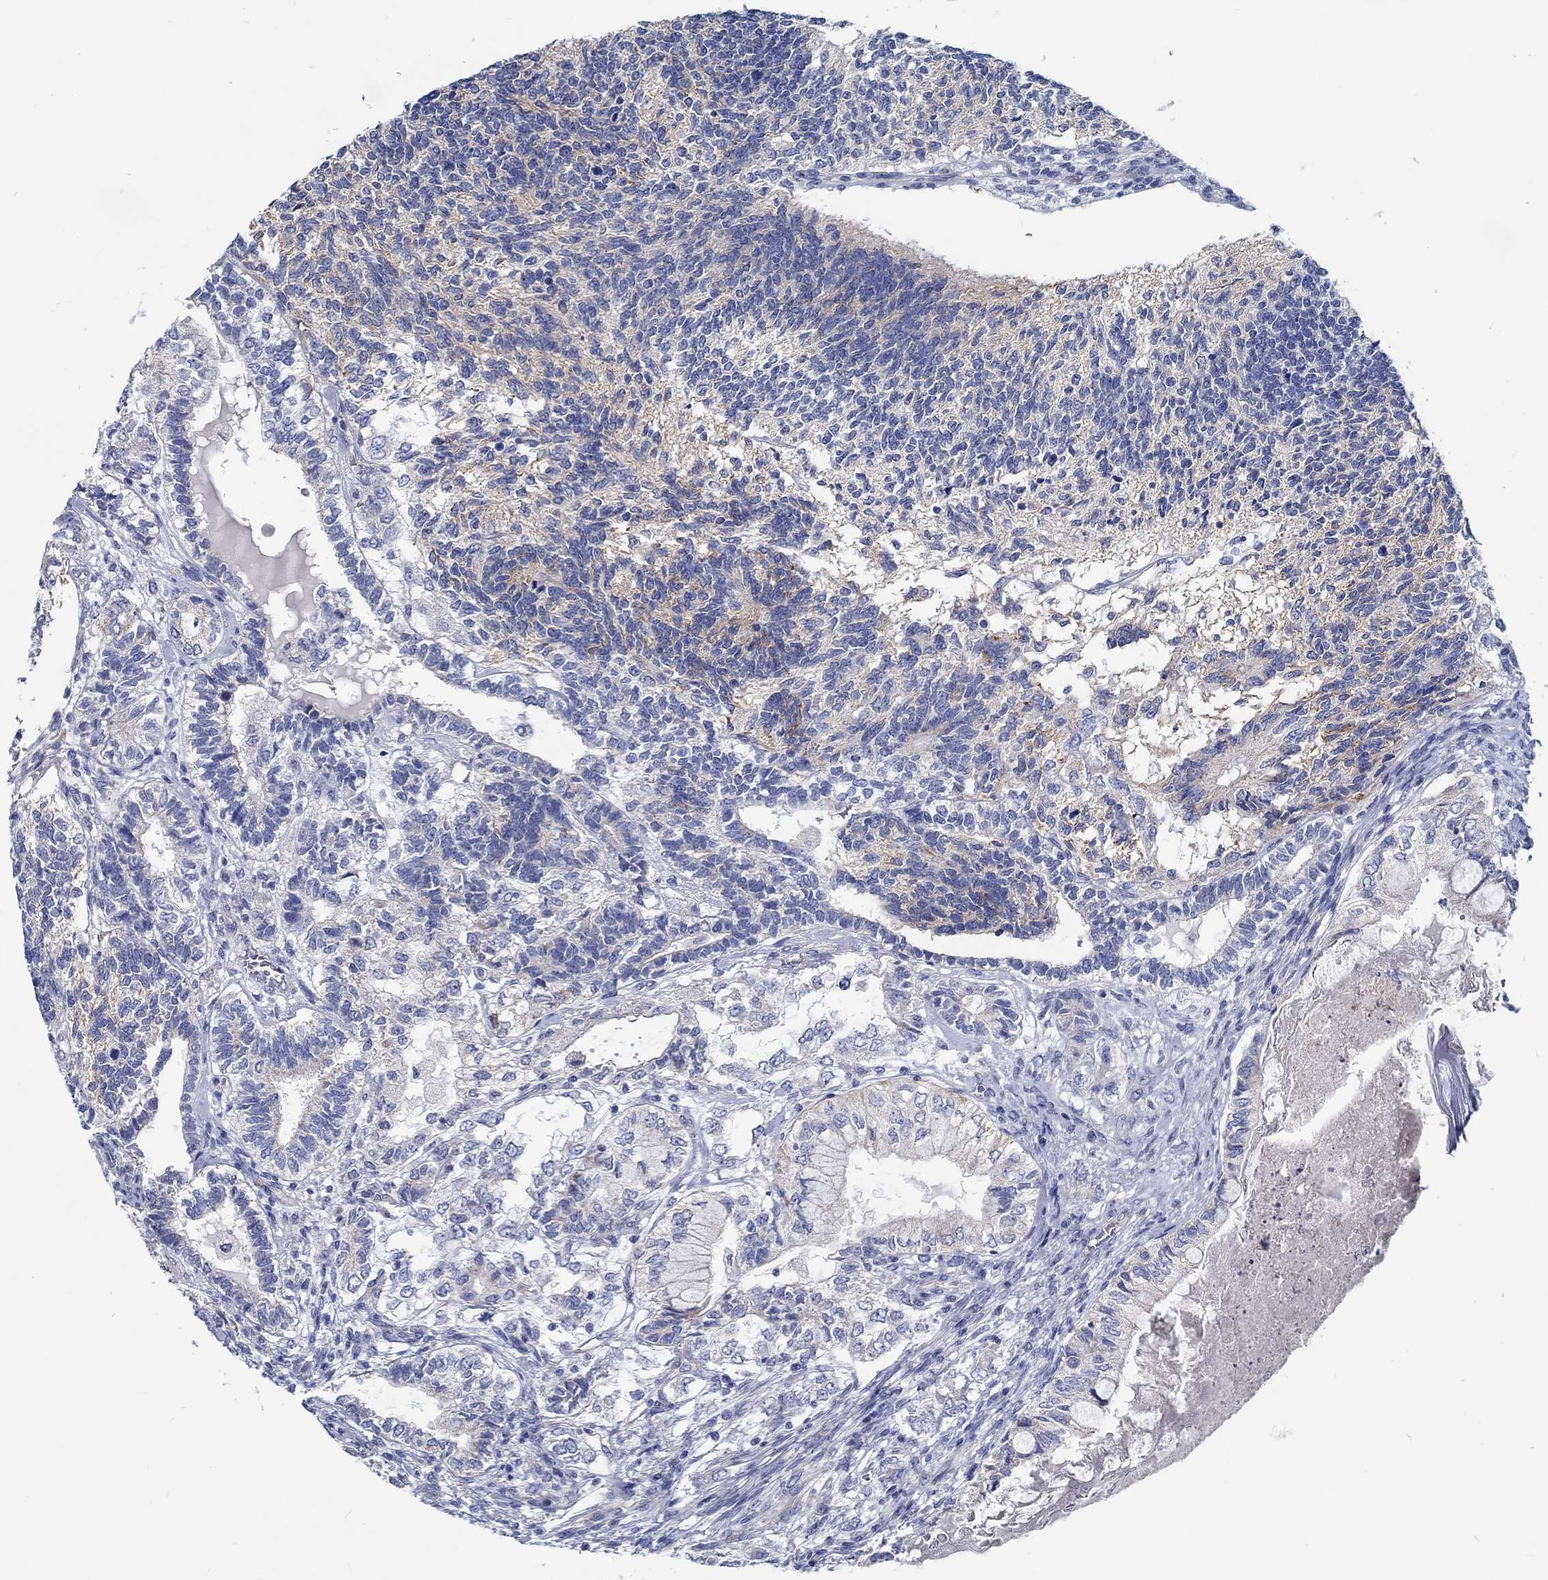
{"staining": {"intensity": "weak", "quantity": "25%-75%", "location": "cytoplasmic/membranous"}, "tissue": "testis cancer", "cell_type": "Tumor cells", "image_type": "cancer", "snomed": [{"axis": "morphology", "description": "Seminoma, NOS"}, {"axis": "morphology", "description": "Carcinoma, Embryonal, NOS"}, {"axis": "topography", "description": "Testis"}], "caption": "DAB immunohistochemical staining of testis cancer reveals weak cytoplasmic/membranous protein positivity in about 25%-75% of tumor cells.", "gene": "MYBPC1", "patient": {"sex": "male", "age": 41}}